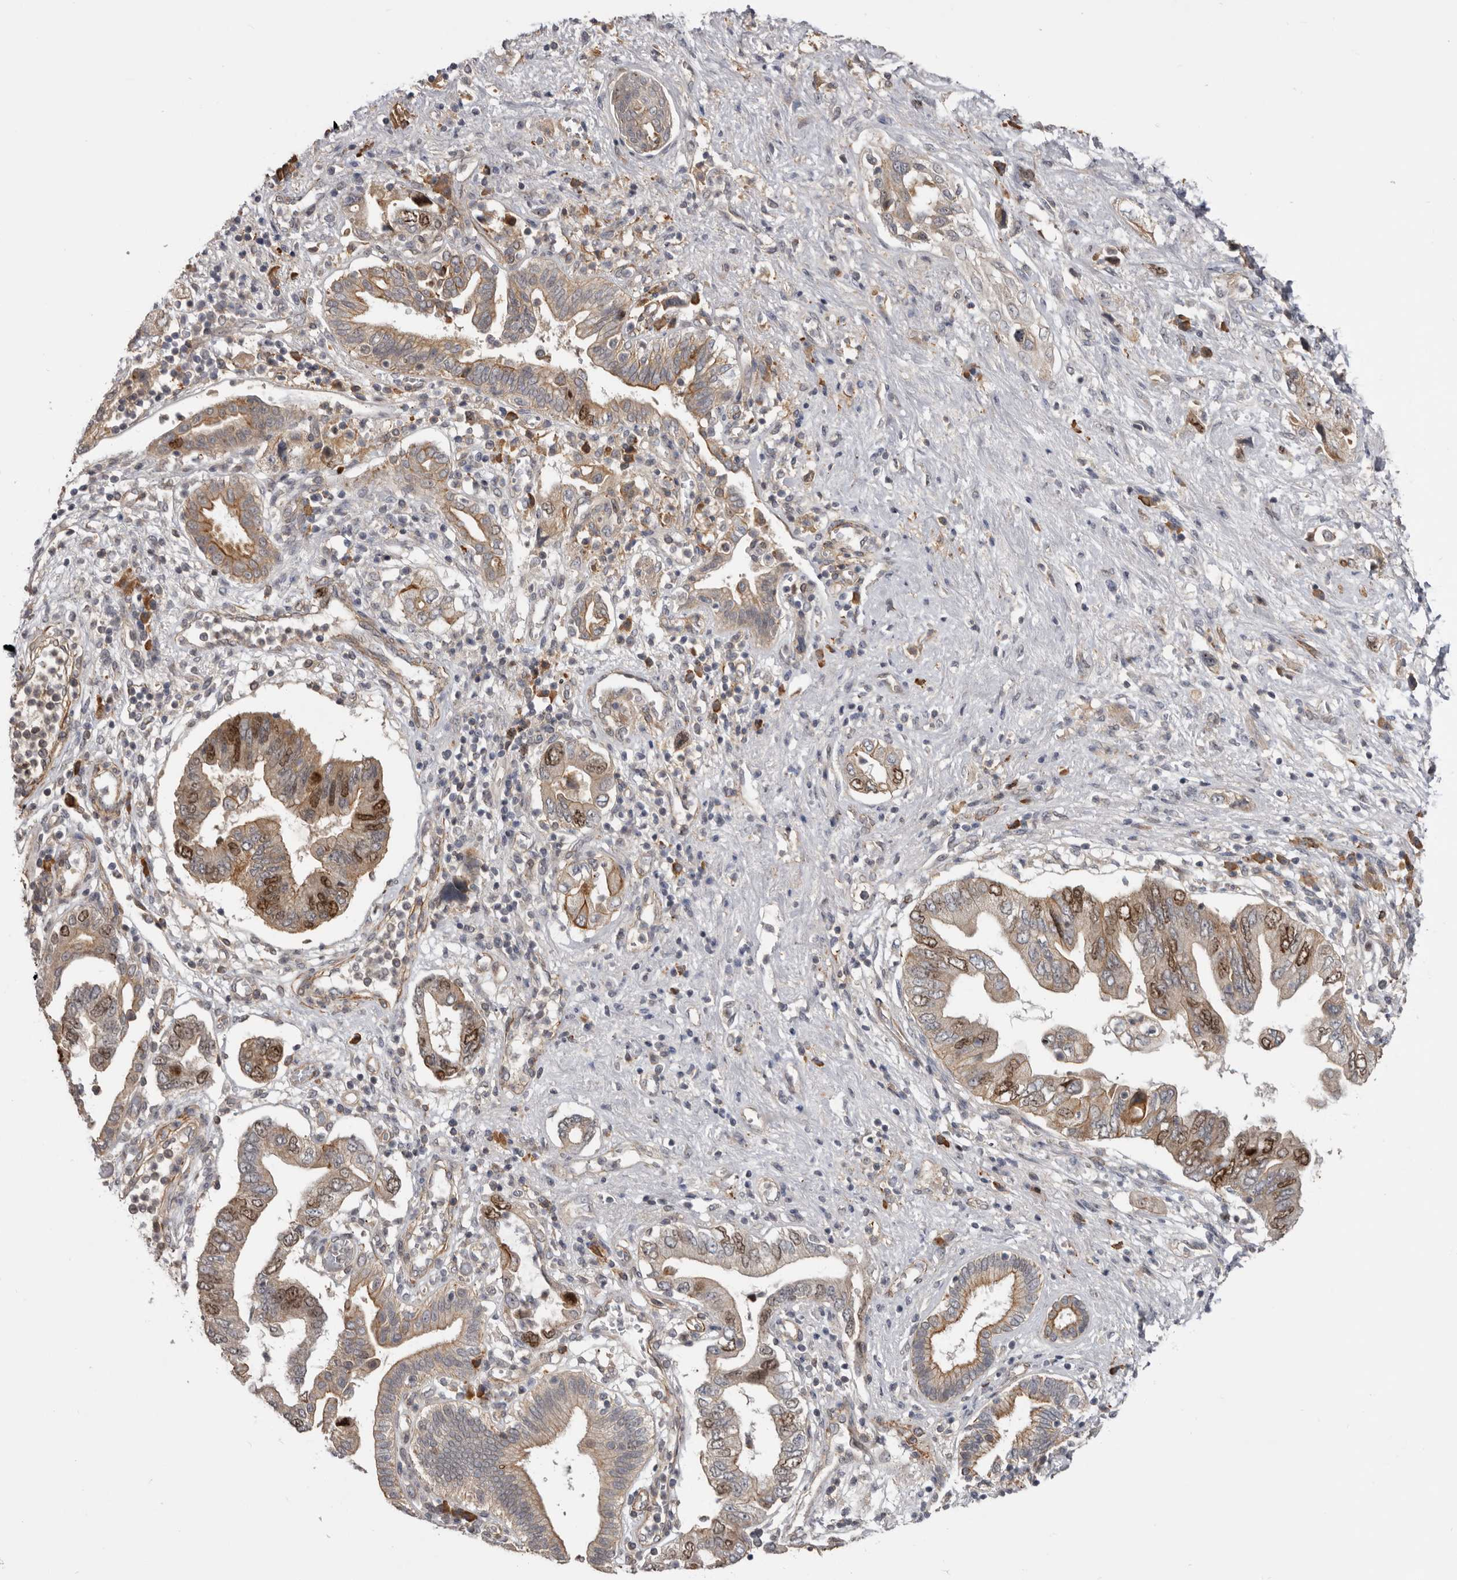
{"staining": {"intensity": "moderate", "quantity": ">75%", "location": "cytoplasmic/membranous,nuclear"}, "tissue": "pancreatic cancer", "cell_type": "Tumor cells", "image_type": "cancer", "snomed": [{"axis": "morphology", "description": "Adenocarcinoma, NOS"}, {"axis": "topography", "description": "Pancreas"}], "caption": "This is a histology image of immunohistochemistry staining of adenocarcinoma (pancreatic), which shows moderate staining in the cytoplasmic/membranous and nuclear of tumor cells.", "gene": "CDCA8", "patient": {"sex": "female", "age": 73}}